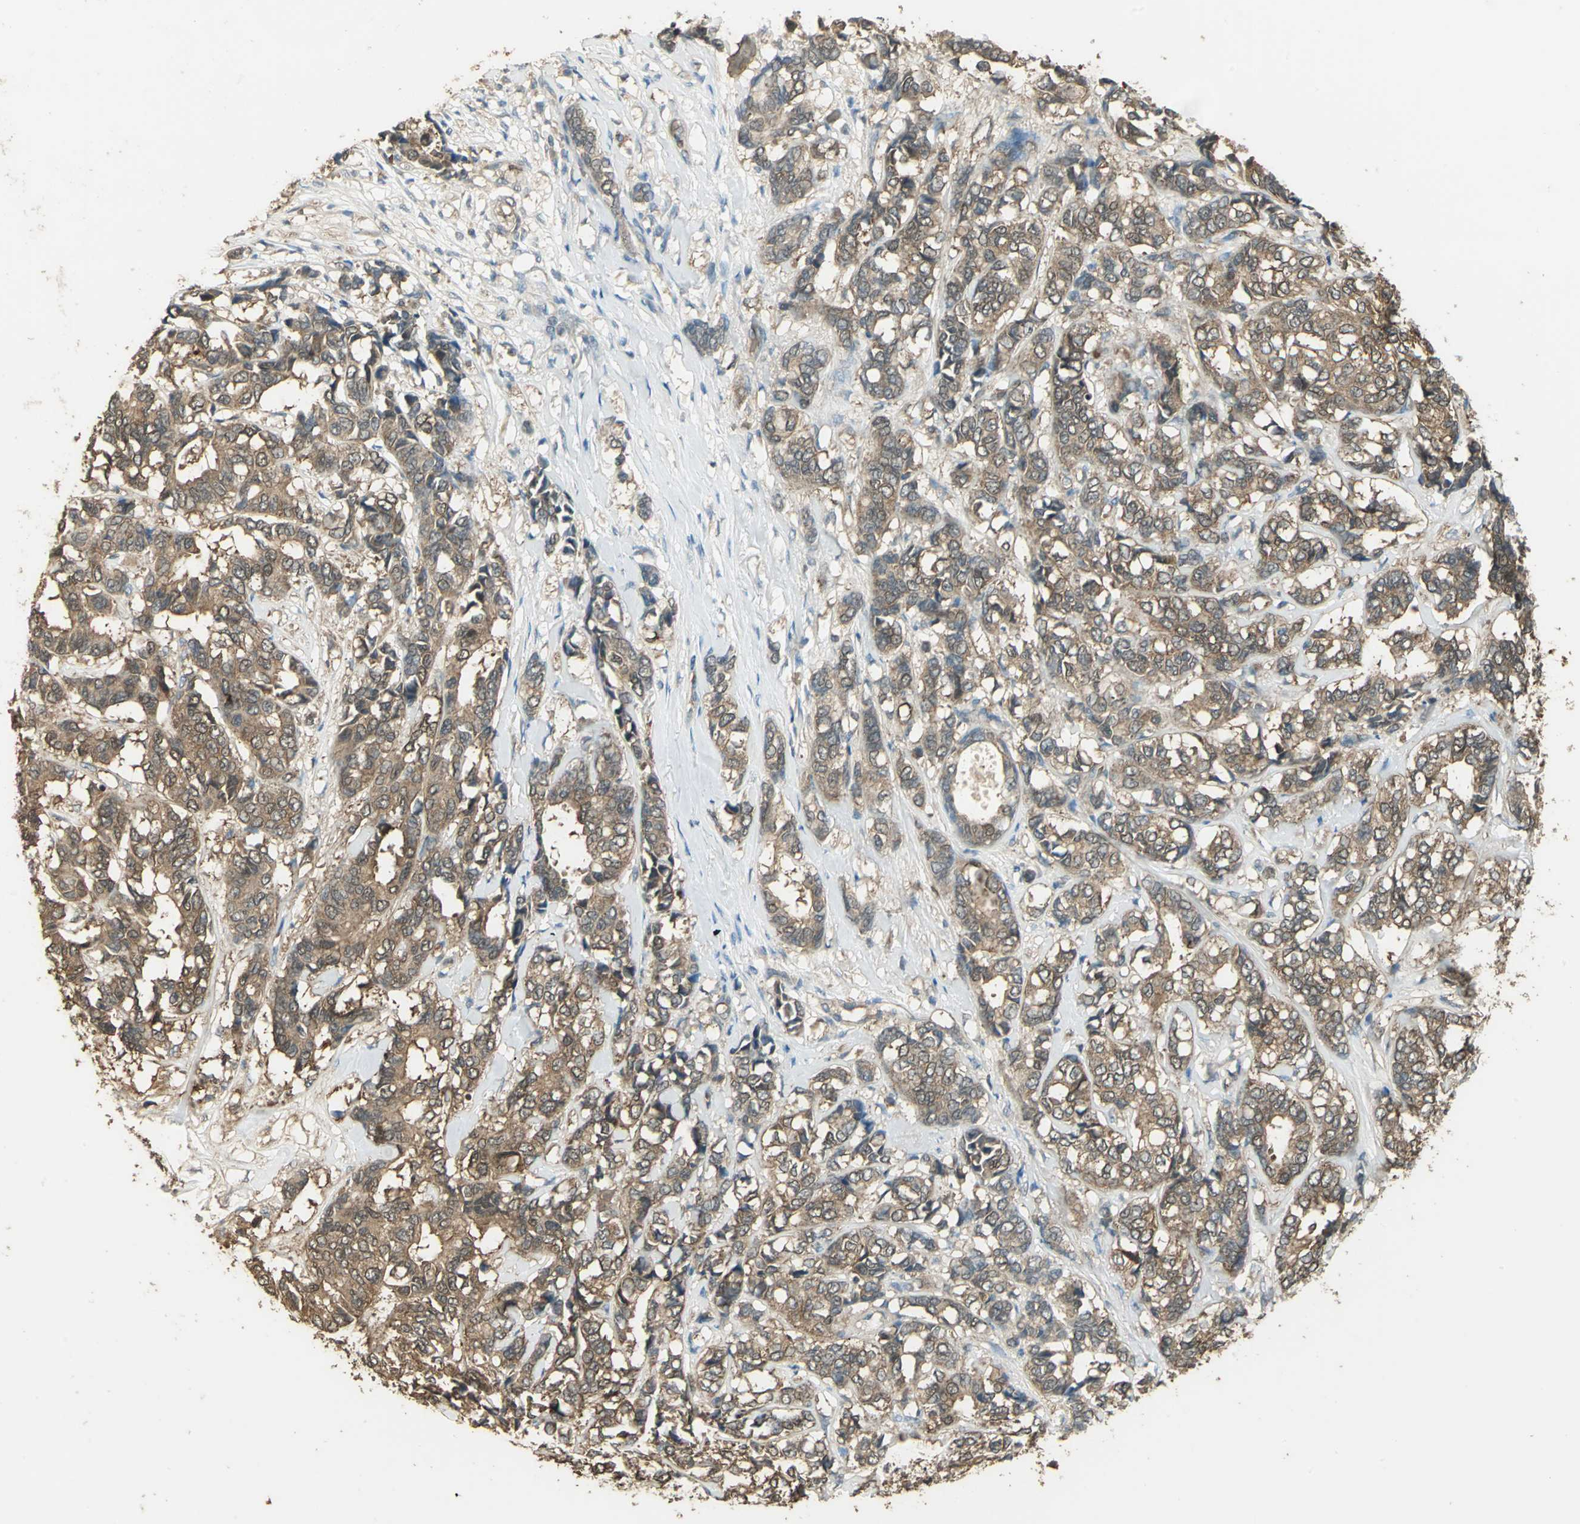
{"staining": {"intensity": "moderate", "quantity": ">75%", "location": "cytoplasmic/membranous,nuclear"}, "tissue": "breast cancer", "cell_type": "Tumor cells", "image_type": "cancer", "snomed": [{"axis": "morphology", "description": "Duct carcinoma"}, {"axis": "topography", "description": "Breast"}], "caption": "Moderate cytoplasmic/membranous and nuclear protein positivity is identified in about >75% of tumor cells in breast intraductal carcinoma.", "gene": "DDAH1", "patient": {"sex": "female", "age": 87}}